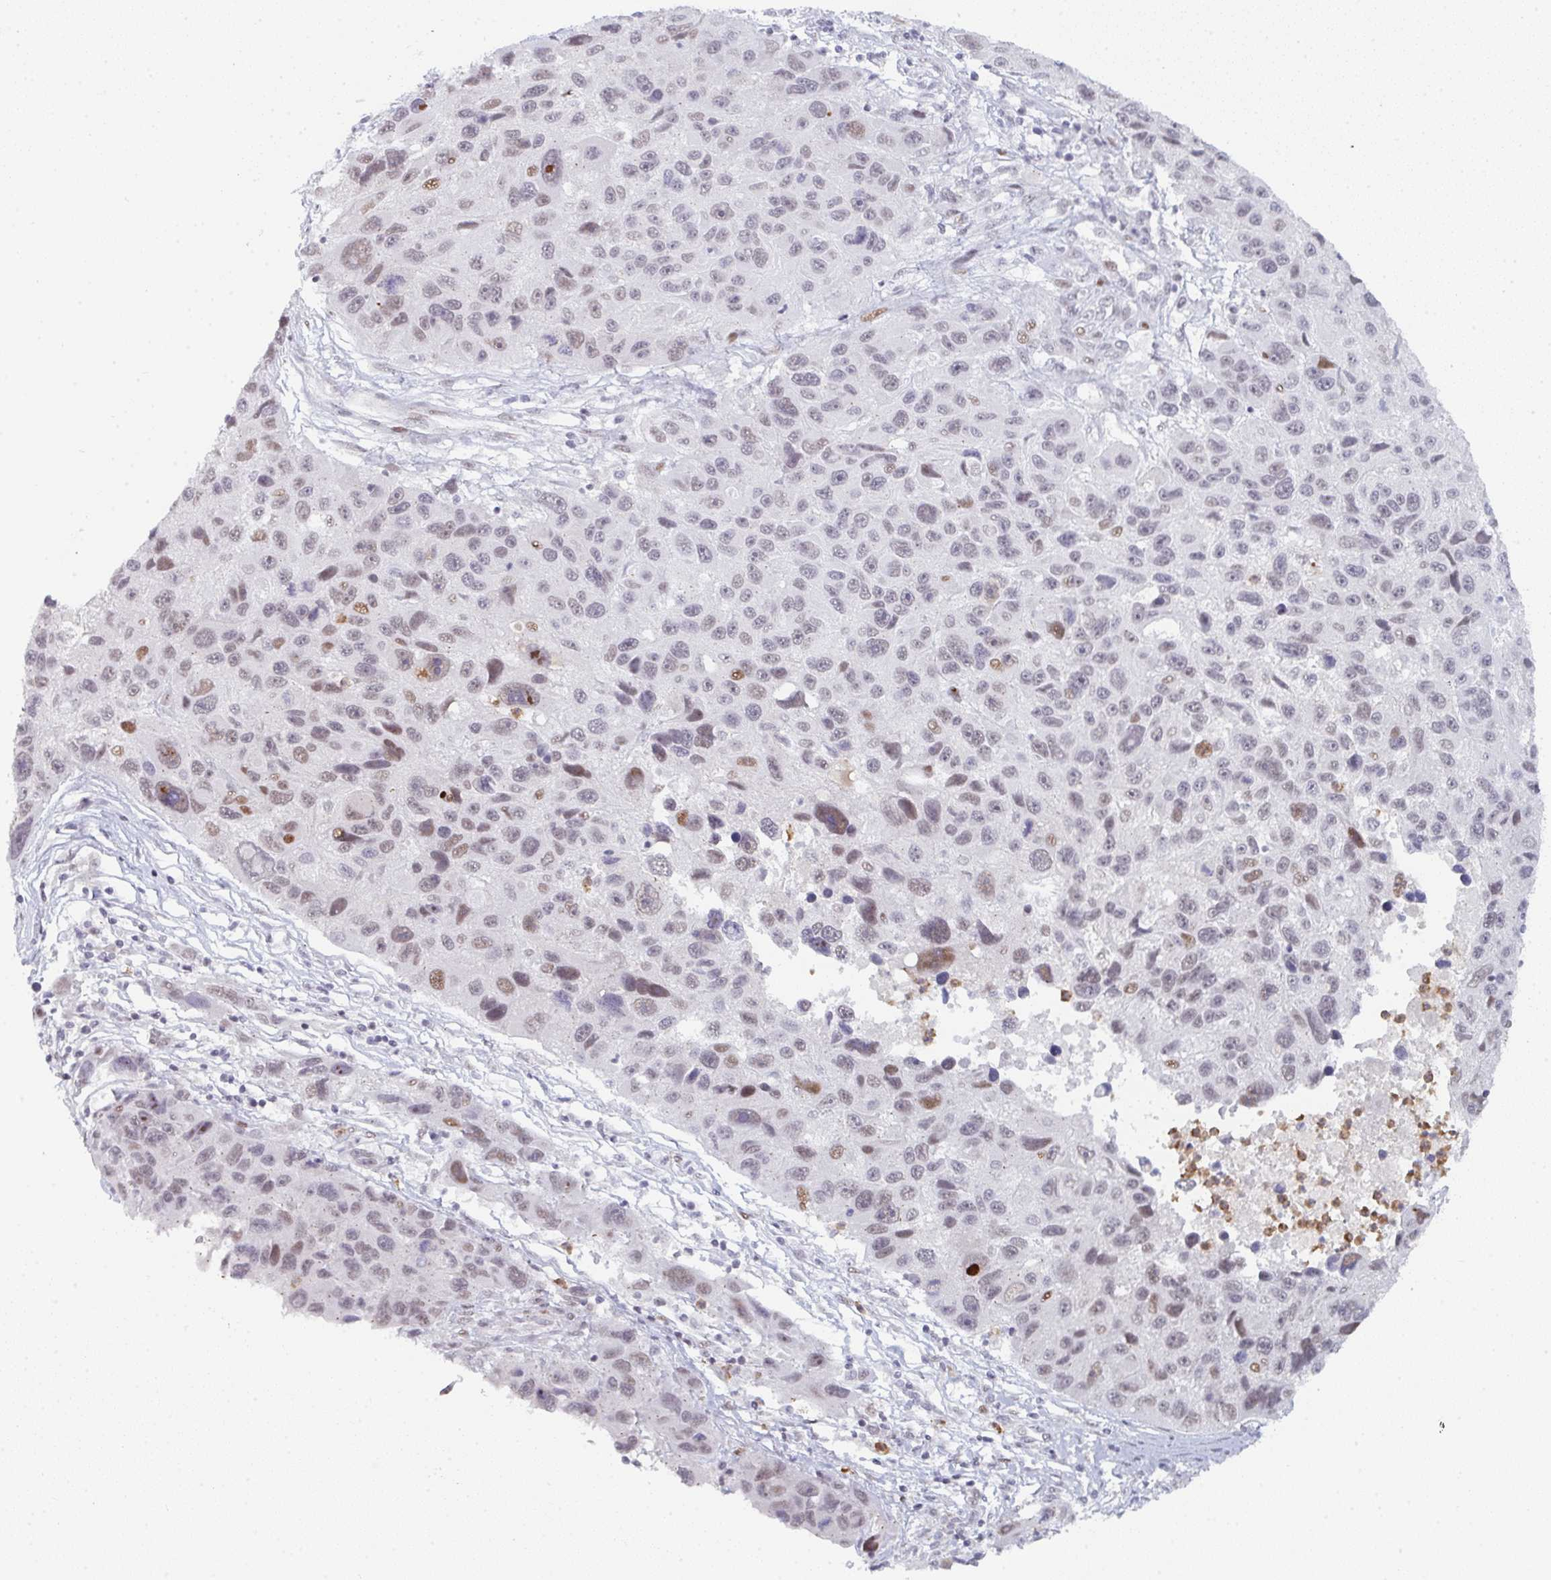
{"staining": {"intensity": "moderate", "quantity": "25%-75%", "location": "nuclear"}, "tissue": "melanoma", "cell_type": "Tumor cells", "image_type": "cancer", "snomed": [{"axis": "morphology", "description": "Malignant melanoma, NOS"}, {"axis": "topography", "description": "Skin"}], "caption": "DAB immunohistochemical staining of human melanoma displays moderate nuclear protein expression in about 25%-75% of tumor cells. The staining was performed using DAB (3,3'-diaminobenzidine), with brown indicating positive protein expression. Nuclei are stained blue with hematoxylin.", "gene": "LIN54", "patient": {"sex": "male", "age": 53}}